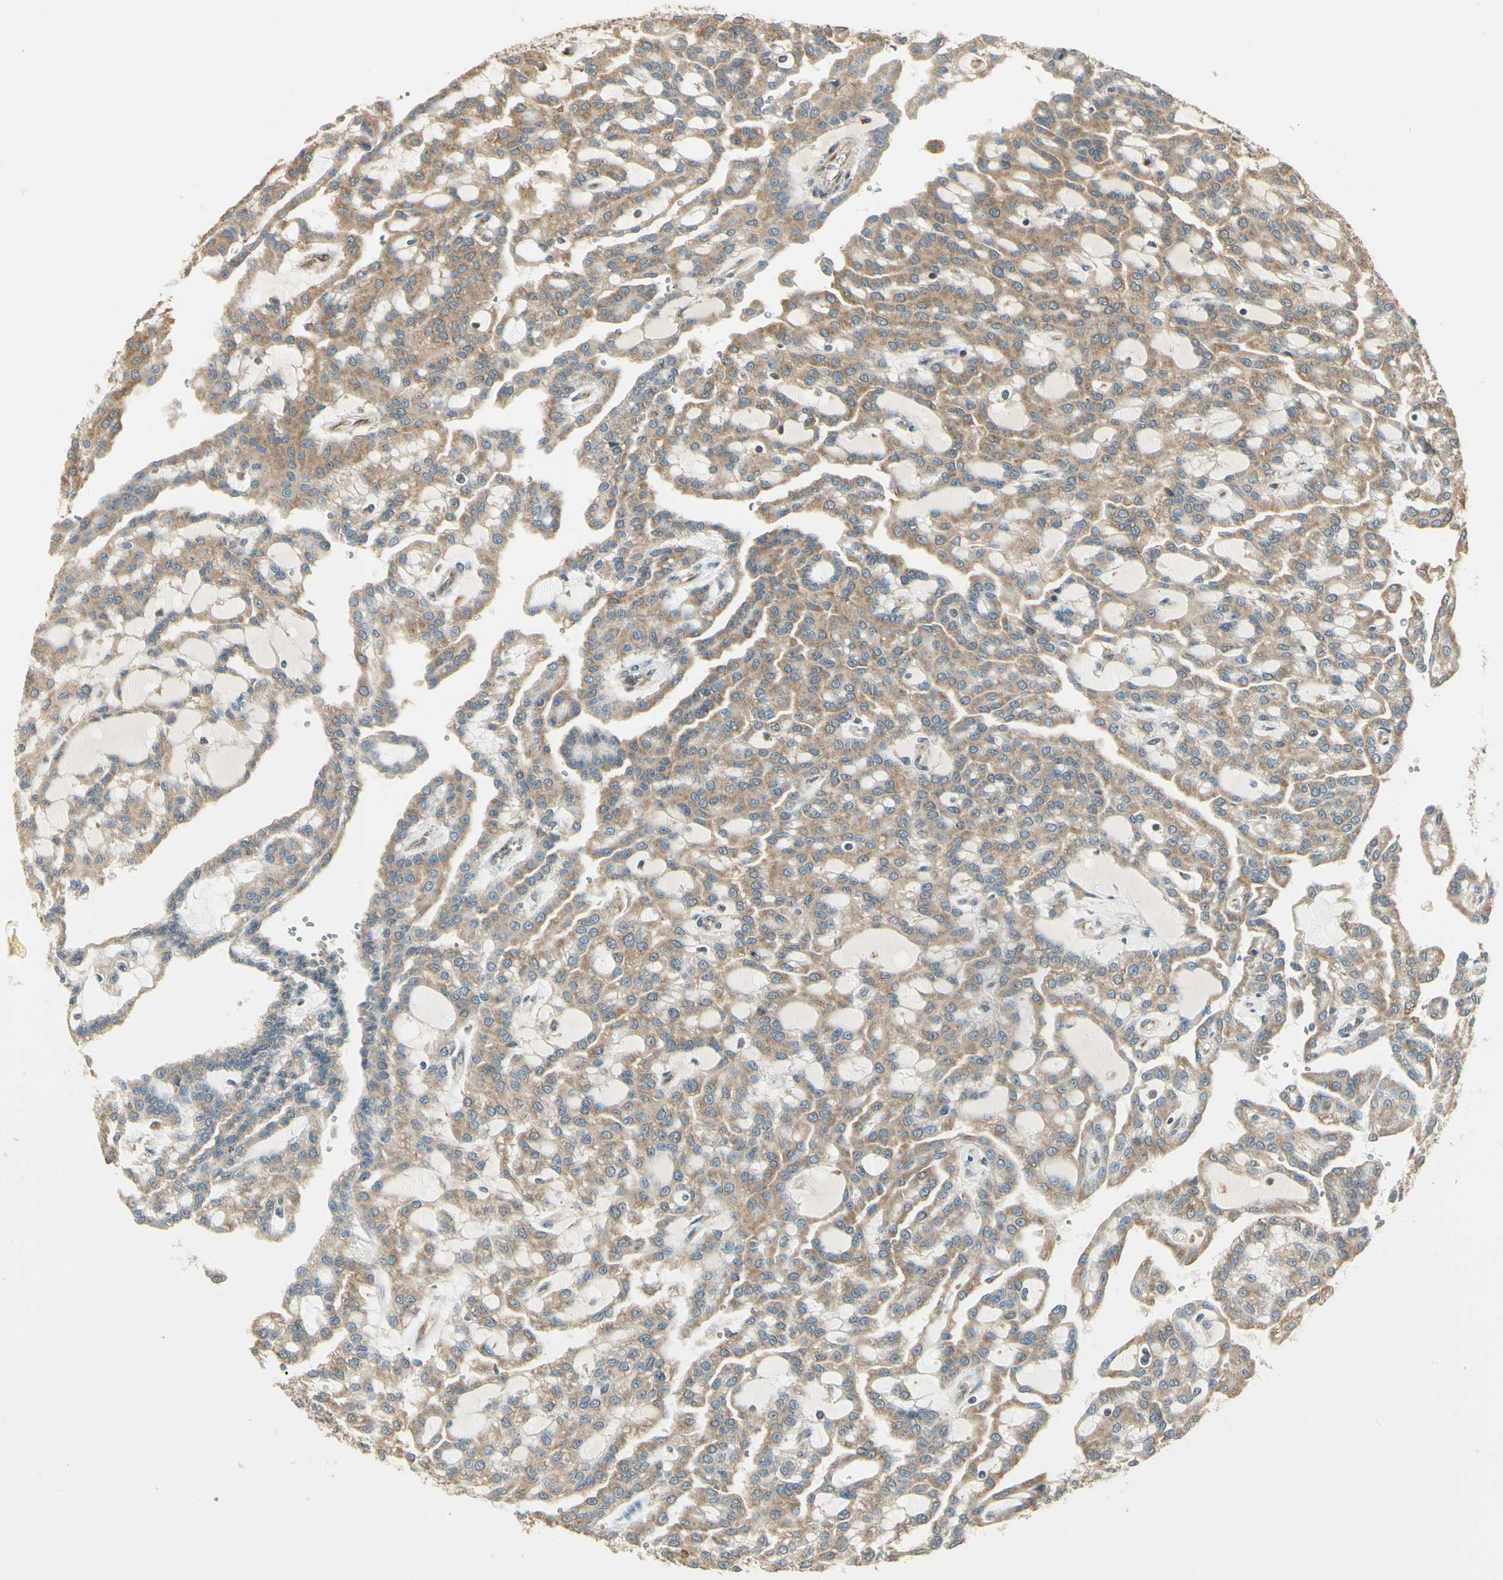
{"staining": {"intensity": "moderate", "quantity": ">75%", "location": "cytoplasmic/membranous"}, "tissue": "renal cancer", "cell_type": "Tumor cells", "image_type": "cancer", "snomed": [{"axis": "morphology", "description": "Adenocarcinoma, NOS"}, {"axis": "topography", "description": "Kidney"}], "caption": "This is a micrograph of immunohistochemistry staining of renal cancer, which shows moderate positivity in the cytoplasmic/membranous of tumor cells.", "gene": "CCT7", "patient": {"sex": "male", "age": 63}}